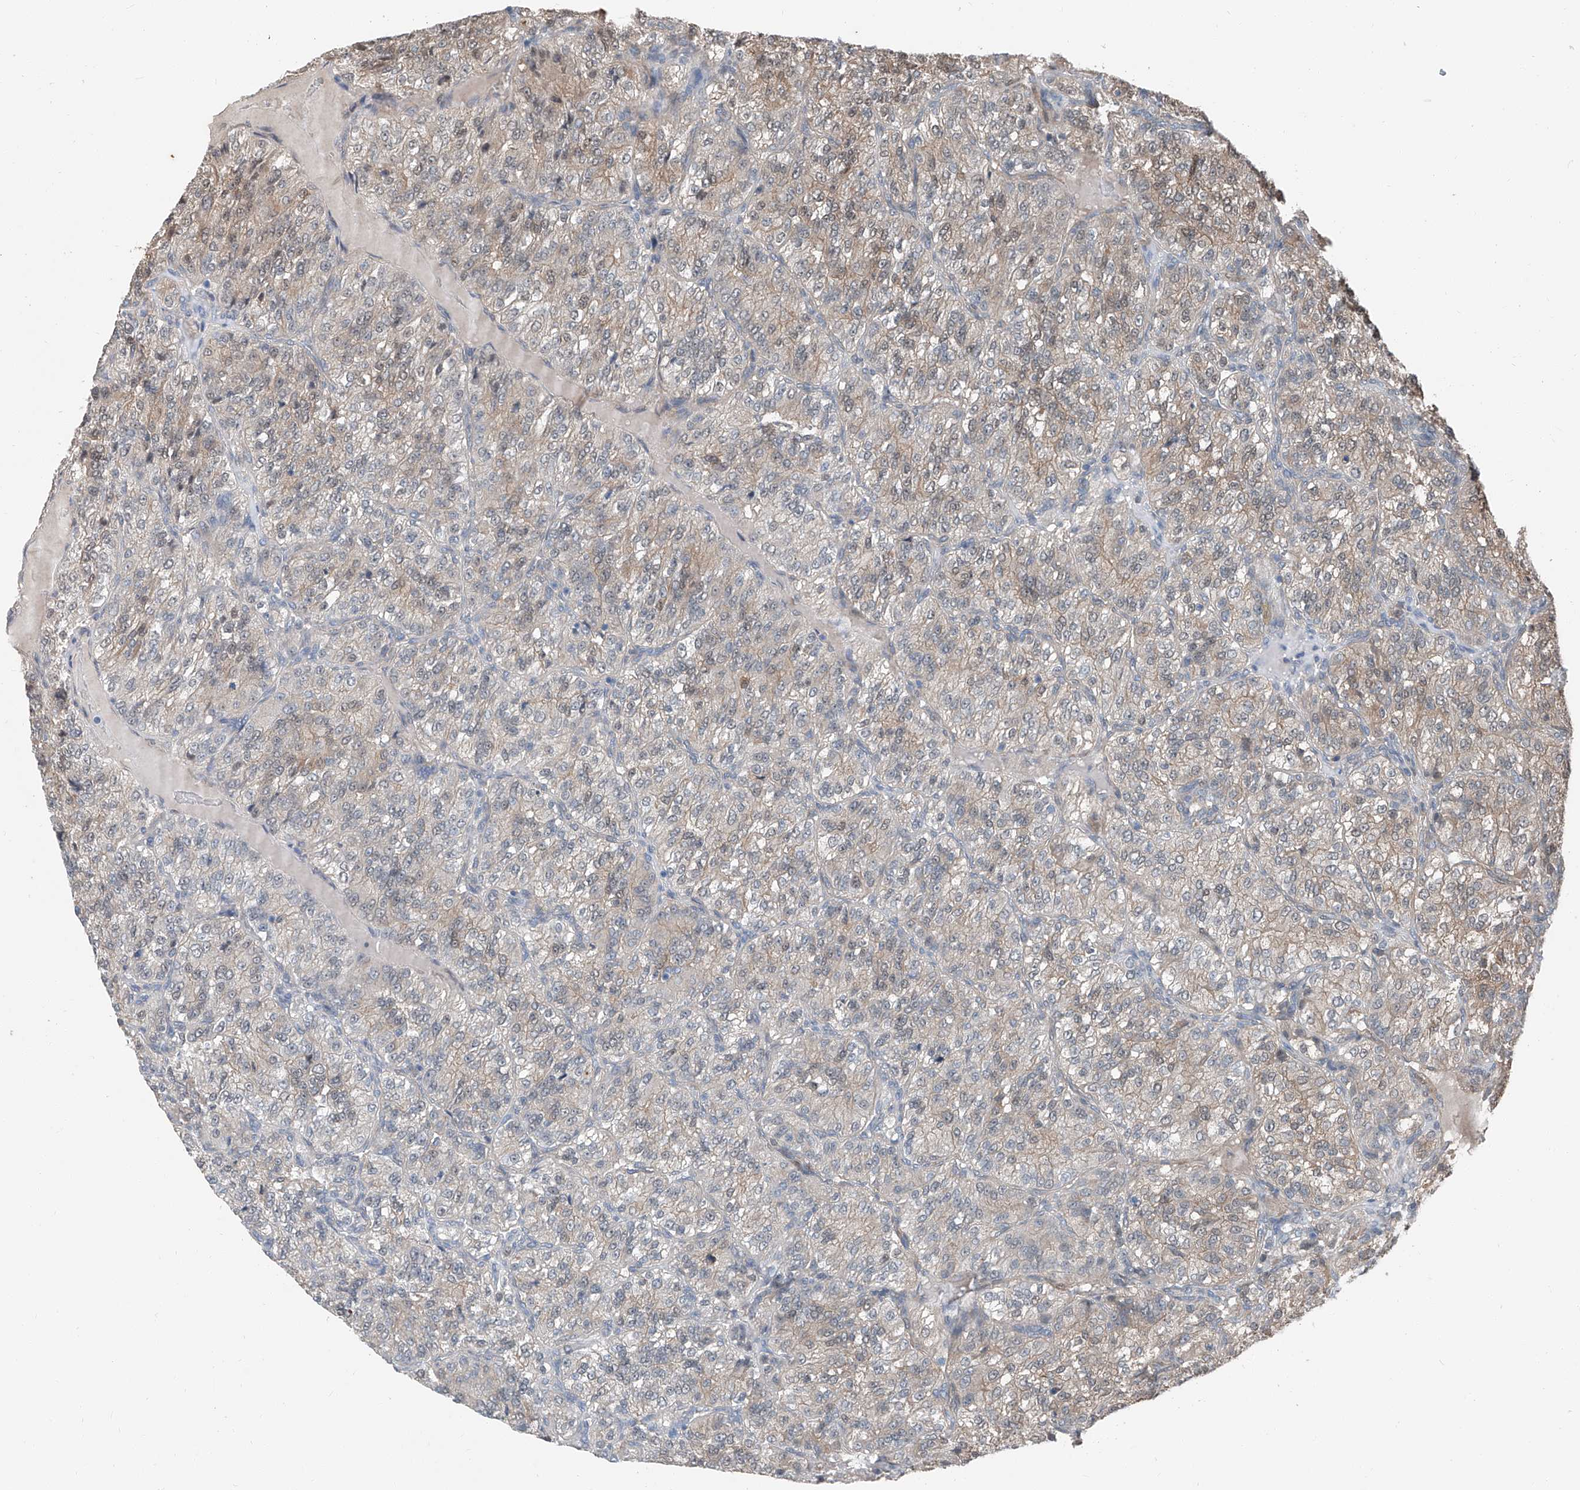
{"staining": {"intensity": "moderate", "quantity": "<25%", "location": "cytoplasmic/membranous,nuclear"}, "tissue": "renal cancer", "cell_type": "Tumor cells", "image_type": "cancer", "snomed": [{"axis": "morphology", "description": "Adenocarcinoma, NOS"}, {"axis": "topography", "description": "Kidney"}], "caption": "A micrograph showing moderate cytoplasmic/membranous and nuclear staining in approximately <25% of tumor cells in renal cancer (adenocarcinoma), as visualized by brown immunohistochemical staining.", "gene": "HSPA6", "patient": {"sex": "female", "age": 63}}